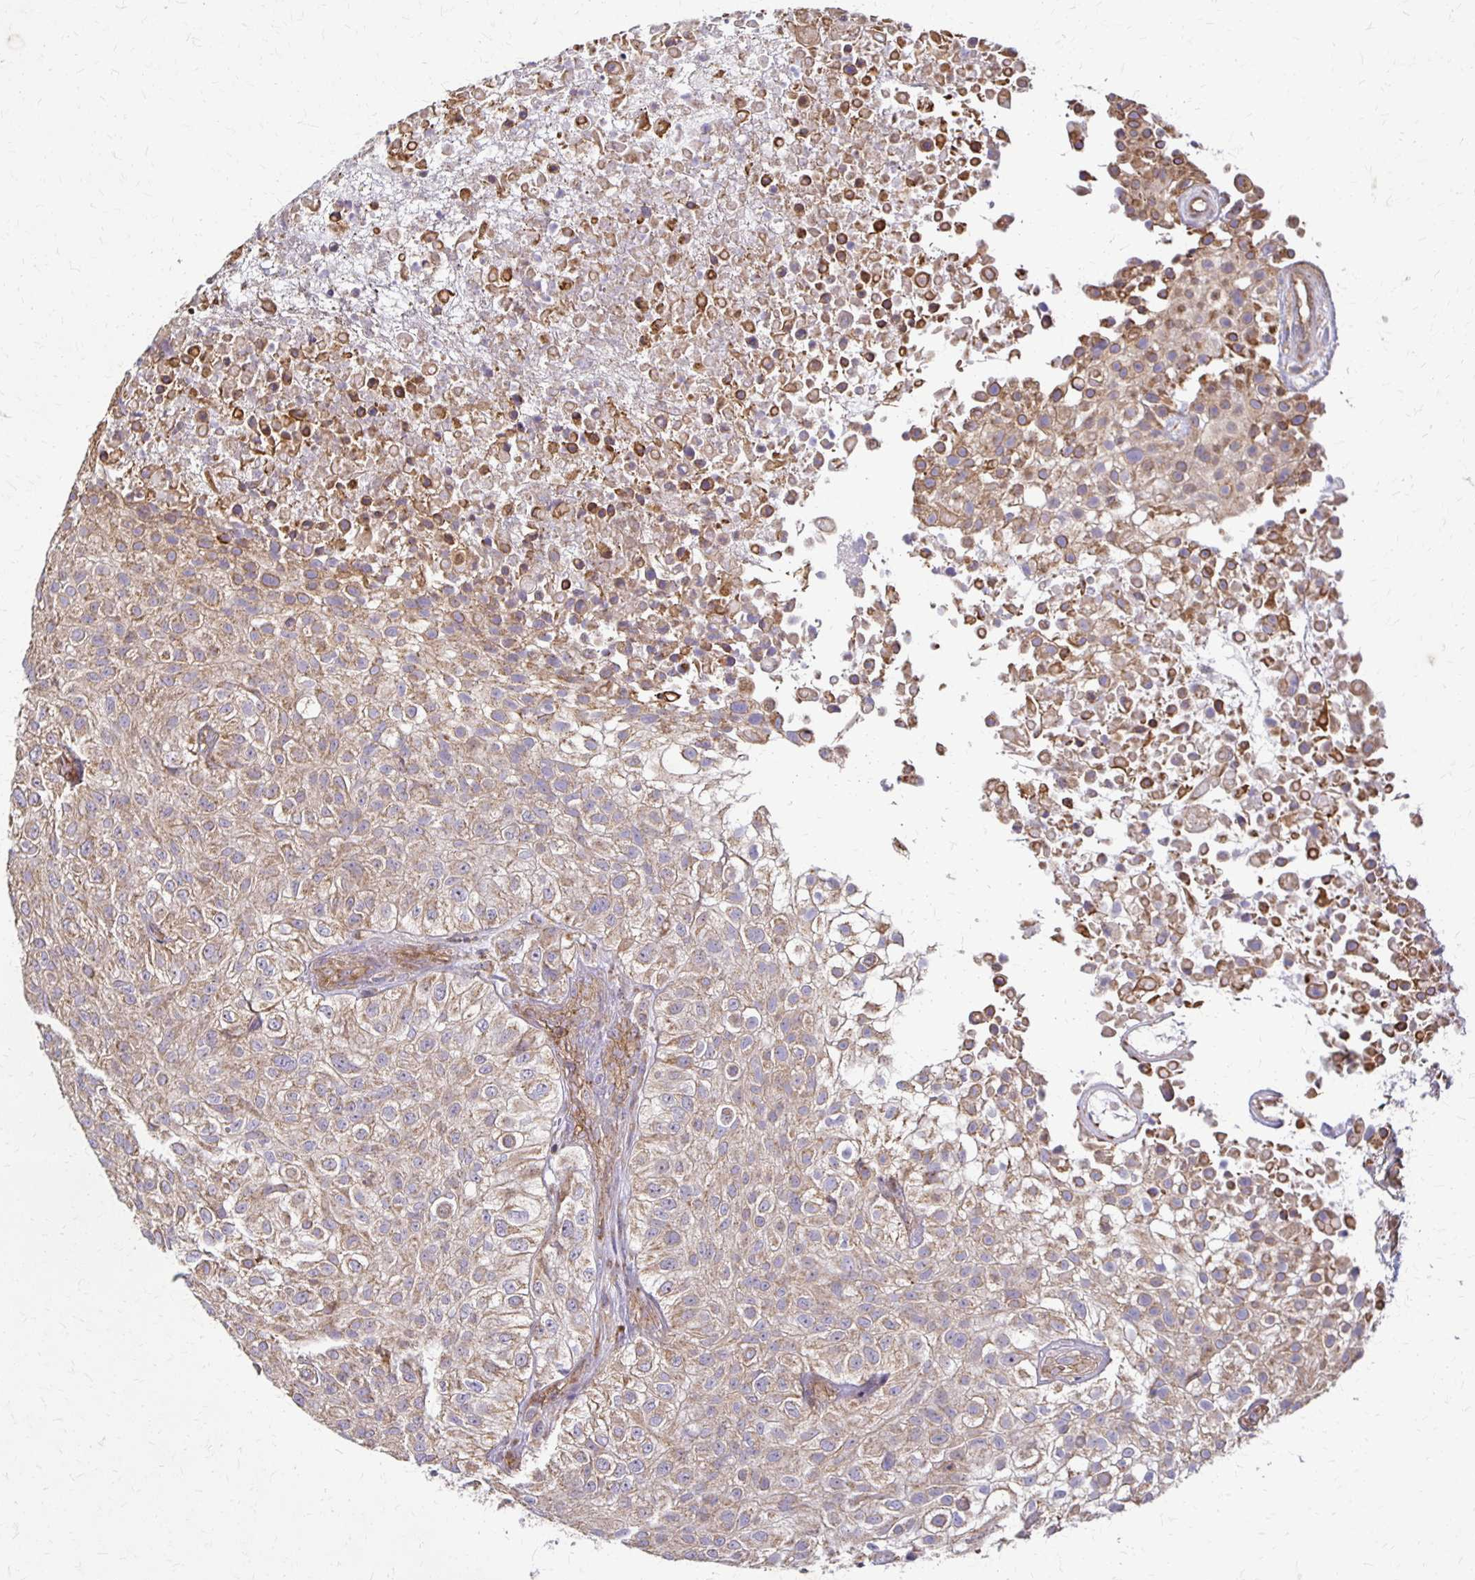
{"staining": {"intensity": "weak", "quantity": ">75%", "location": "cytoplasmic/membranous"}, "tissue": "urothelial cancer", "cell_type": "Tumor cells", "image_type": "cancer", "snomed": [{"axis": "morphology", "description": "Urothelial carcinoma, High grade"}, {"axis": "topography", "description": "Urinary bladder"}], "caption": "Tumor cells display low levels of weak cytoplasmic/membranous positivity in approximately >75% of cells in human high-grade urothelial carcinoma.", "gene": "EIF4EBP2", "patient": {"sex": "male", "age": 56}}